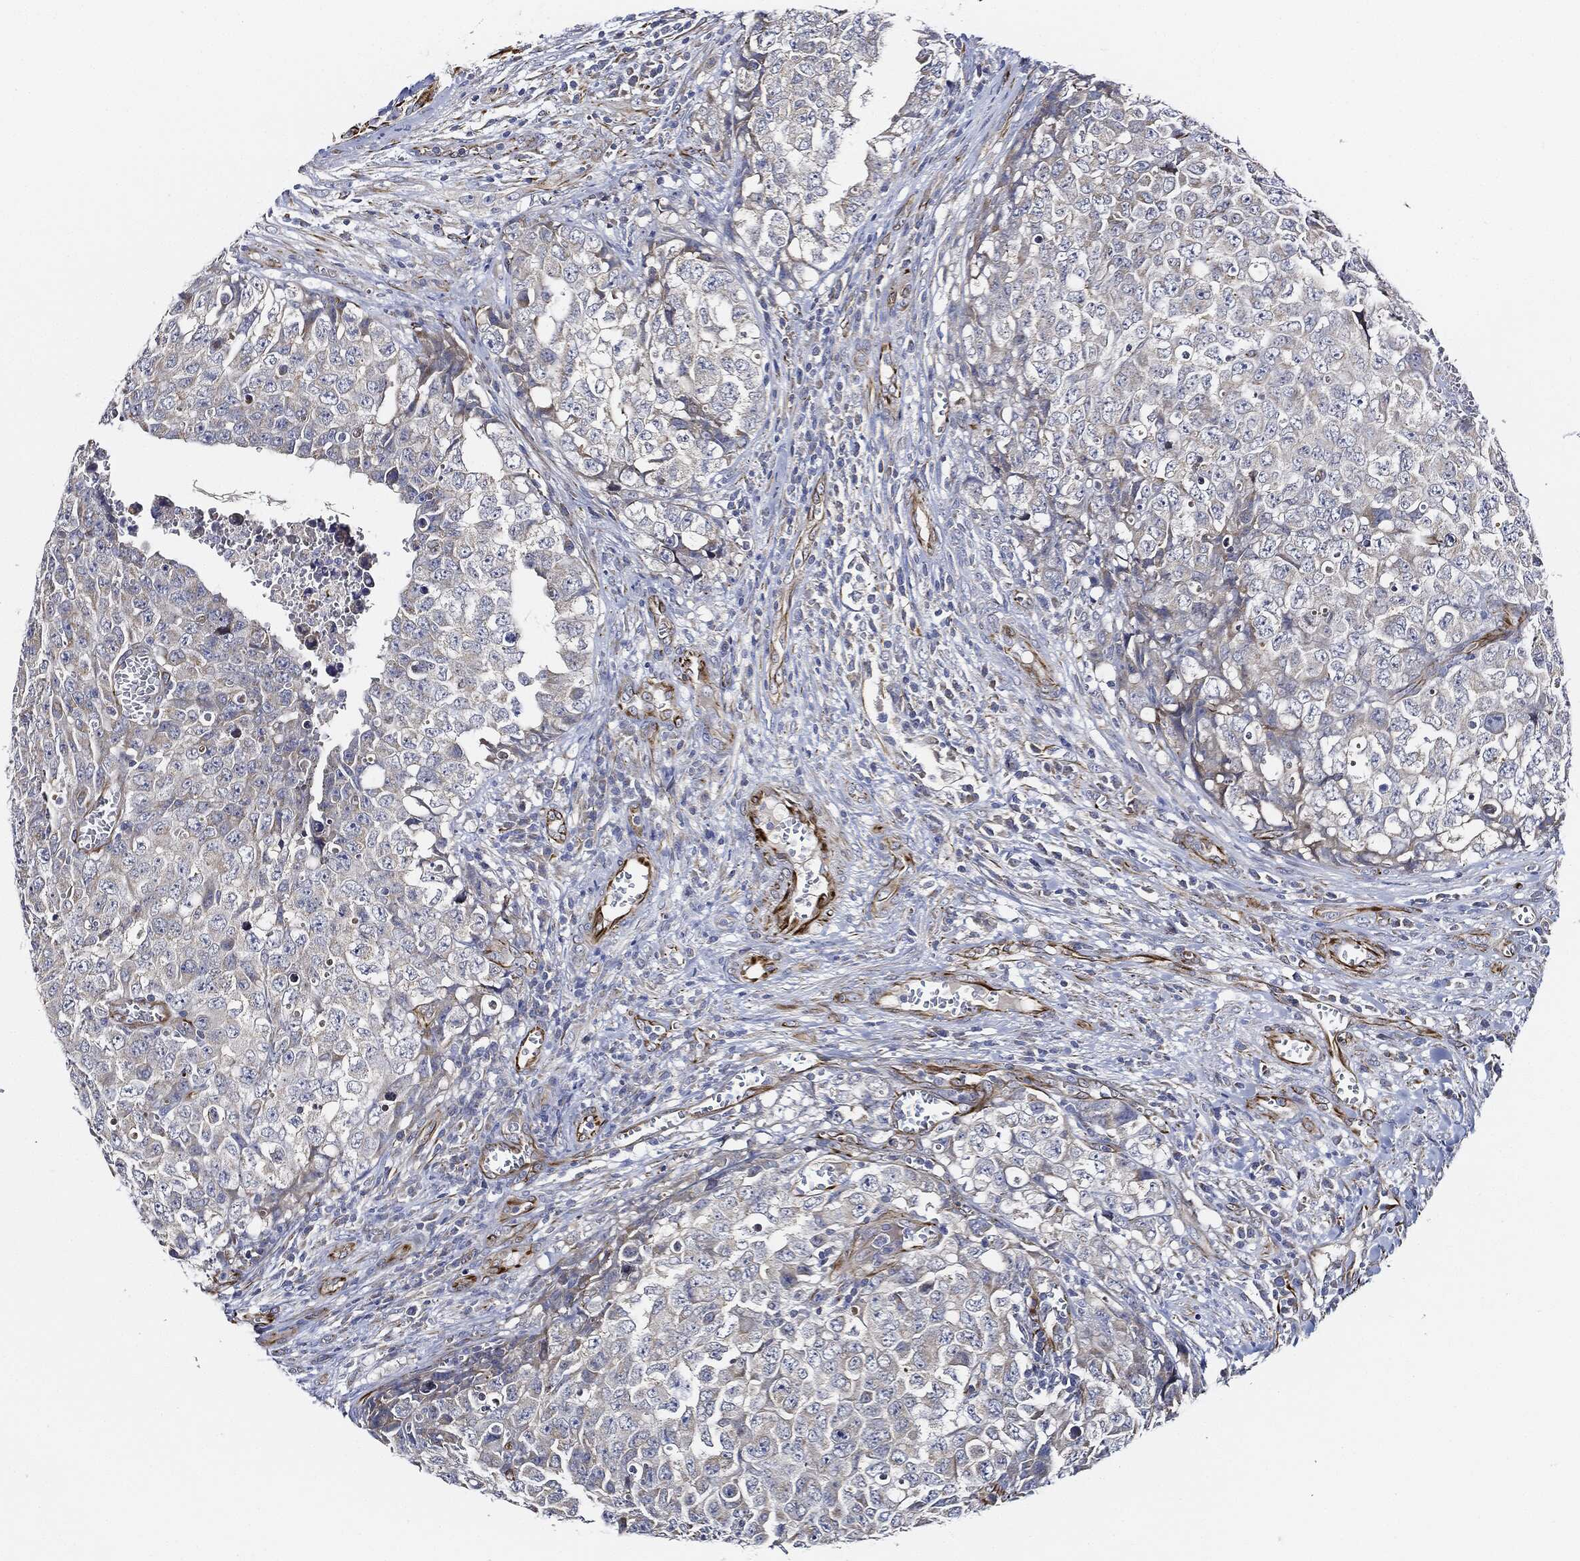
{"staining": {"intensity": "negative", "quantity": "none", "location": "none"}, "tissue": "testis cancer", "cell_type": "Tumor cells", "image_type": "cancer", "snomed": [{"axis": "morphology", "description": "Carcinoma, Embryonal, NOS"}, {"axis": "topography", "description": "Testis"}], "caption": "Immunohistochemistry (IHC) of human embryonal carcinoma (testis) displays no positivity in tumor cells. (DAB (3,3'-diaminobenzidine) immunohistochemistry (IHC) with hematoxylin counter stain).", "gene": "THSD1", "patient": {"sex": "male", "age": 23}}